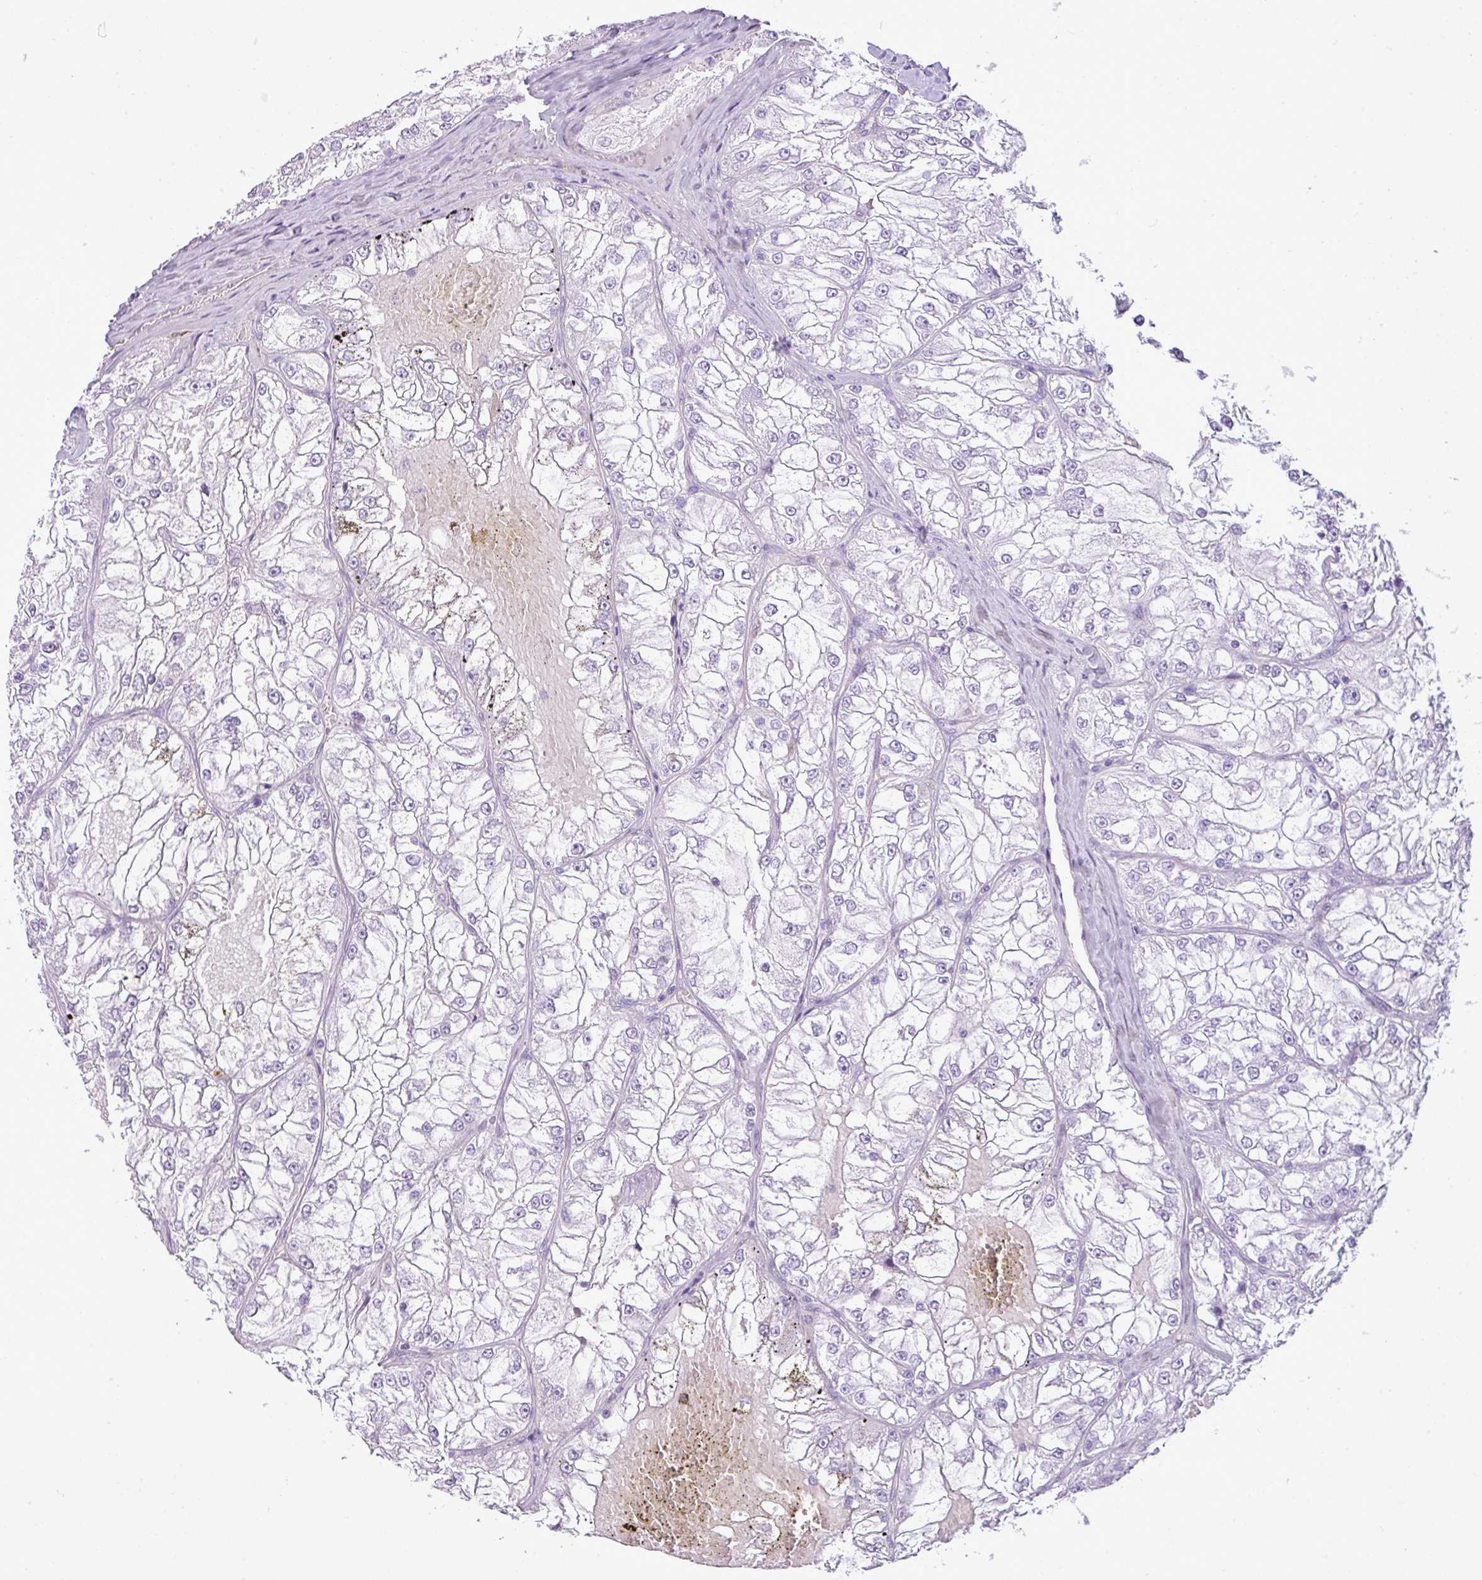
{"staining": {"intensity": "negative", "quantity": "none", "location": "none"}, "tissue": "renal cancer", "cell_type": "Tumor cells", "image_type": "cancer", "snomed": [{"axis": "morphology", "description": "Adenocarcinoma, NOS"}, {"axis": "topography", "description": "Kidney"}], "caption": "High power microscopy photomicrograph of an immunohistochemistry (IHC) histopathology image of adenocarcinoma (renal), revealing no significant expression in tumor cells.", "gene": "RBMXL2", "patient": {"sex": "female", "age": 72}}